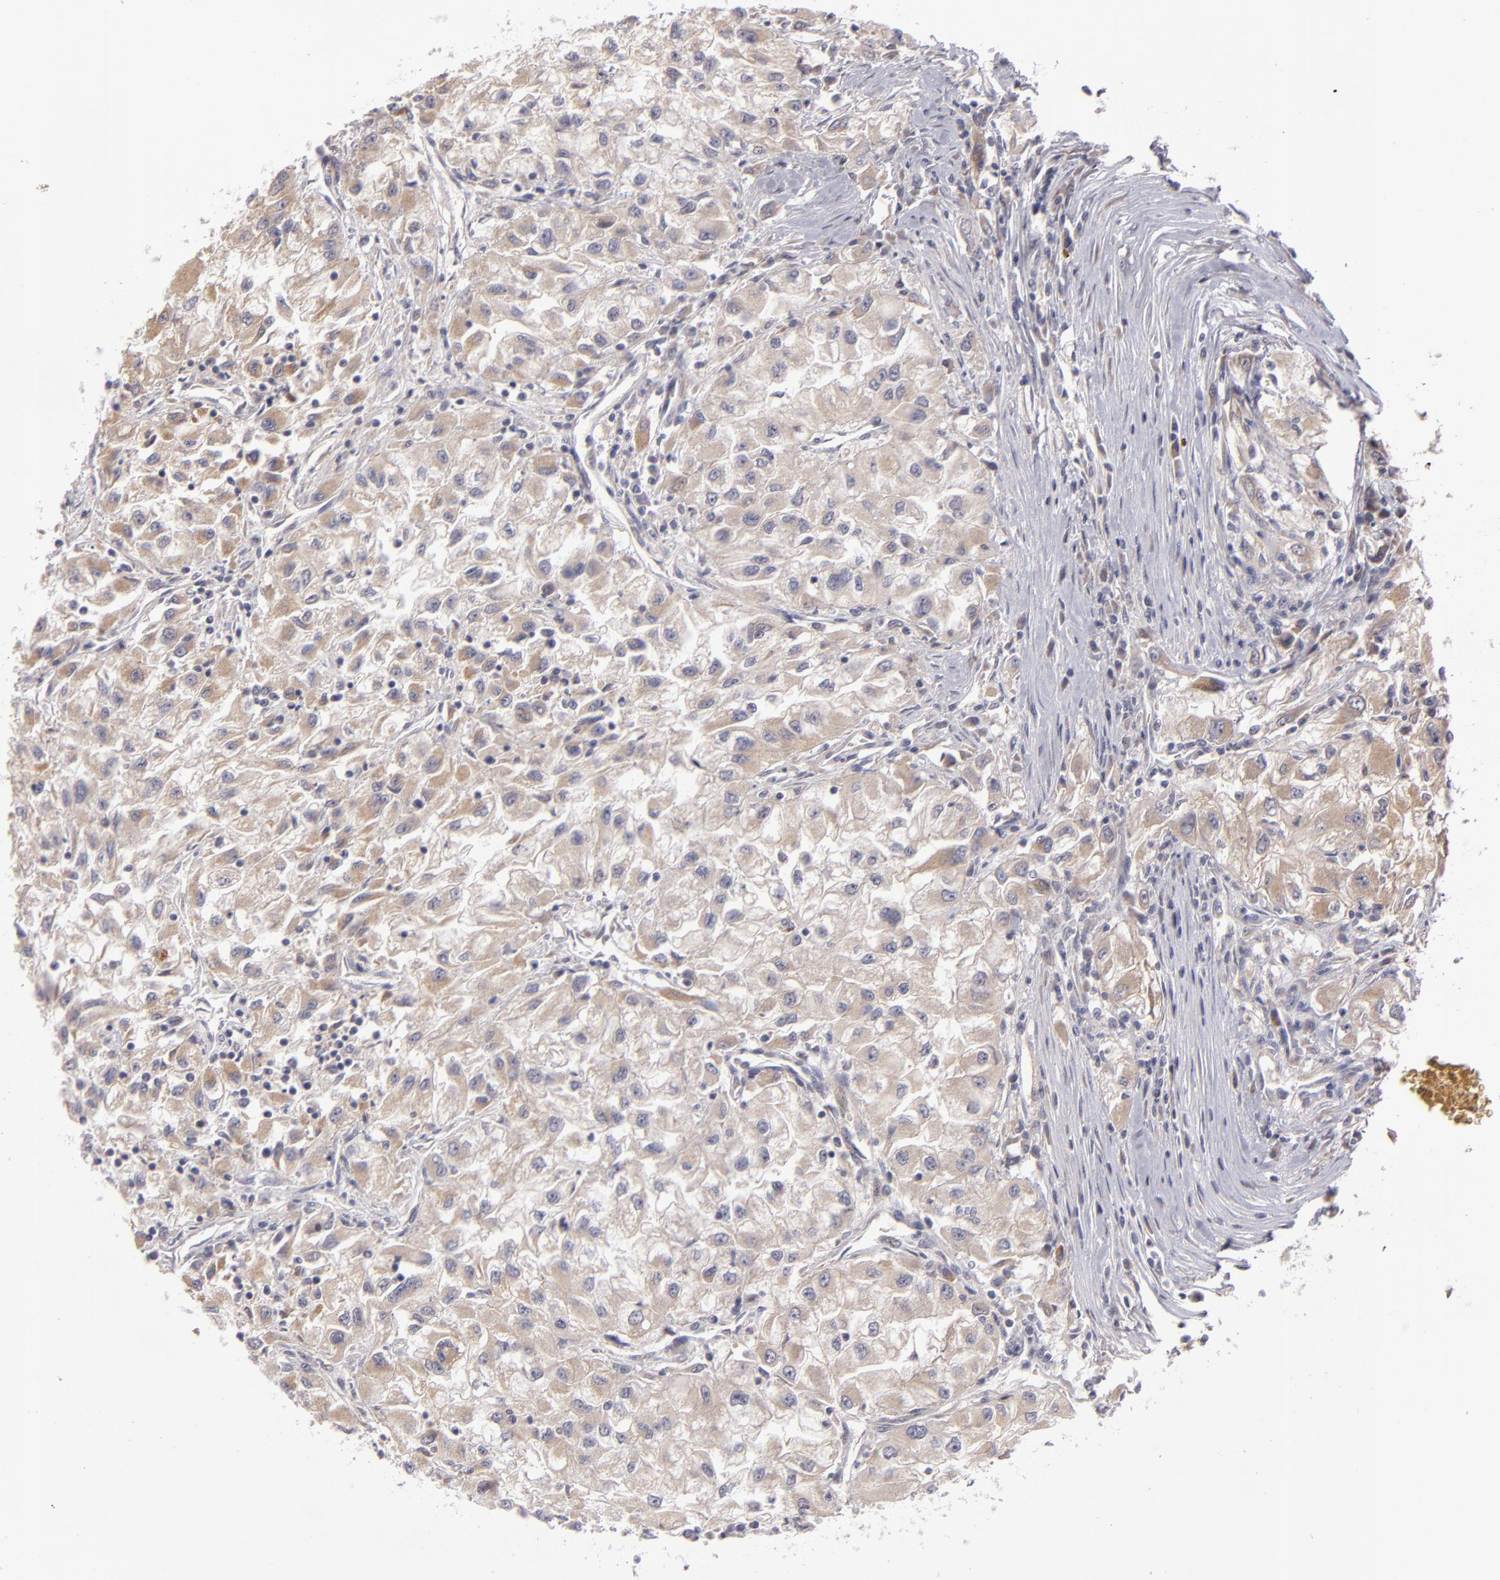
{"staining": {"intensity": "weak", "quantity": ">75%", "location": "cytoplasmic/membranous"}, "tissue": "renal cancer", "cell_type": "Tumor cells", "image_type": "cancer", "snomed": [{"axis": "morphology", "description": "Adenocarcinoma, NOS"}, {"axis": "topography", "description": "Kidney"}], "caption": "A brown stain shows weak cytoplasmic/membranous staining of a protein in renal cancer (adenocarcinoma) tumor cells.", "gene": "SH2D4A", "patient": {"sex": "male", "age": 59}}